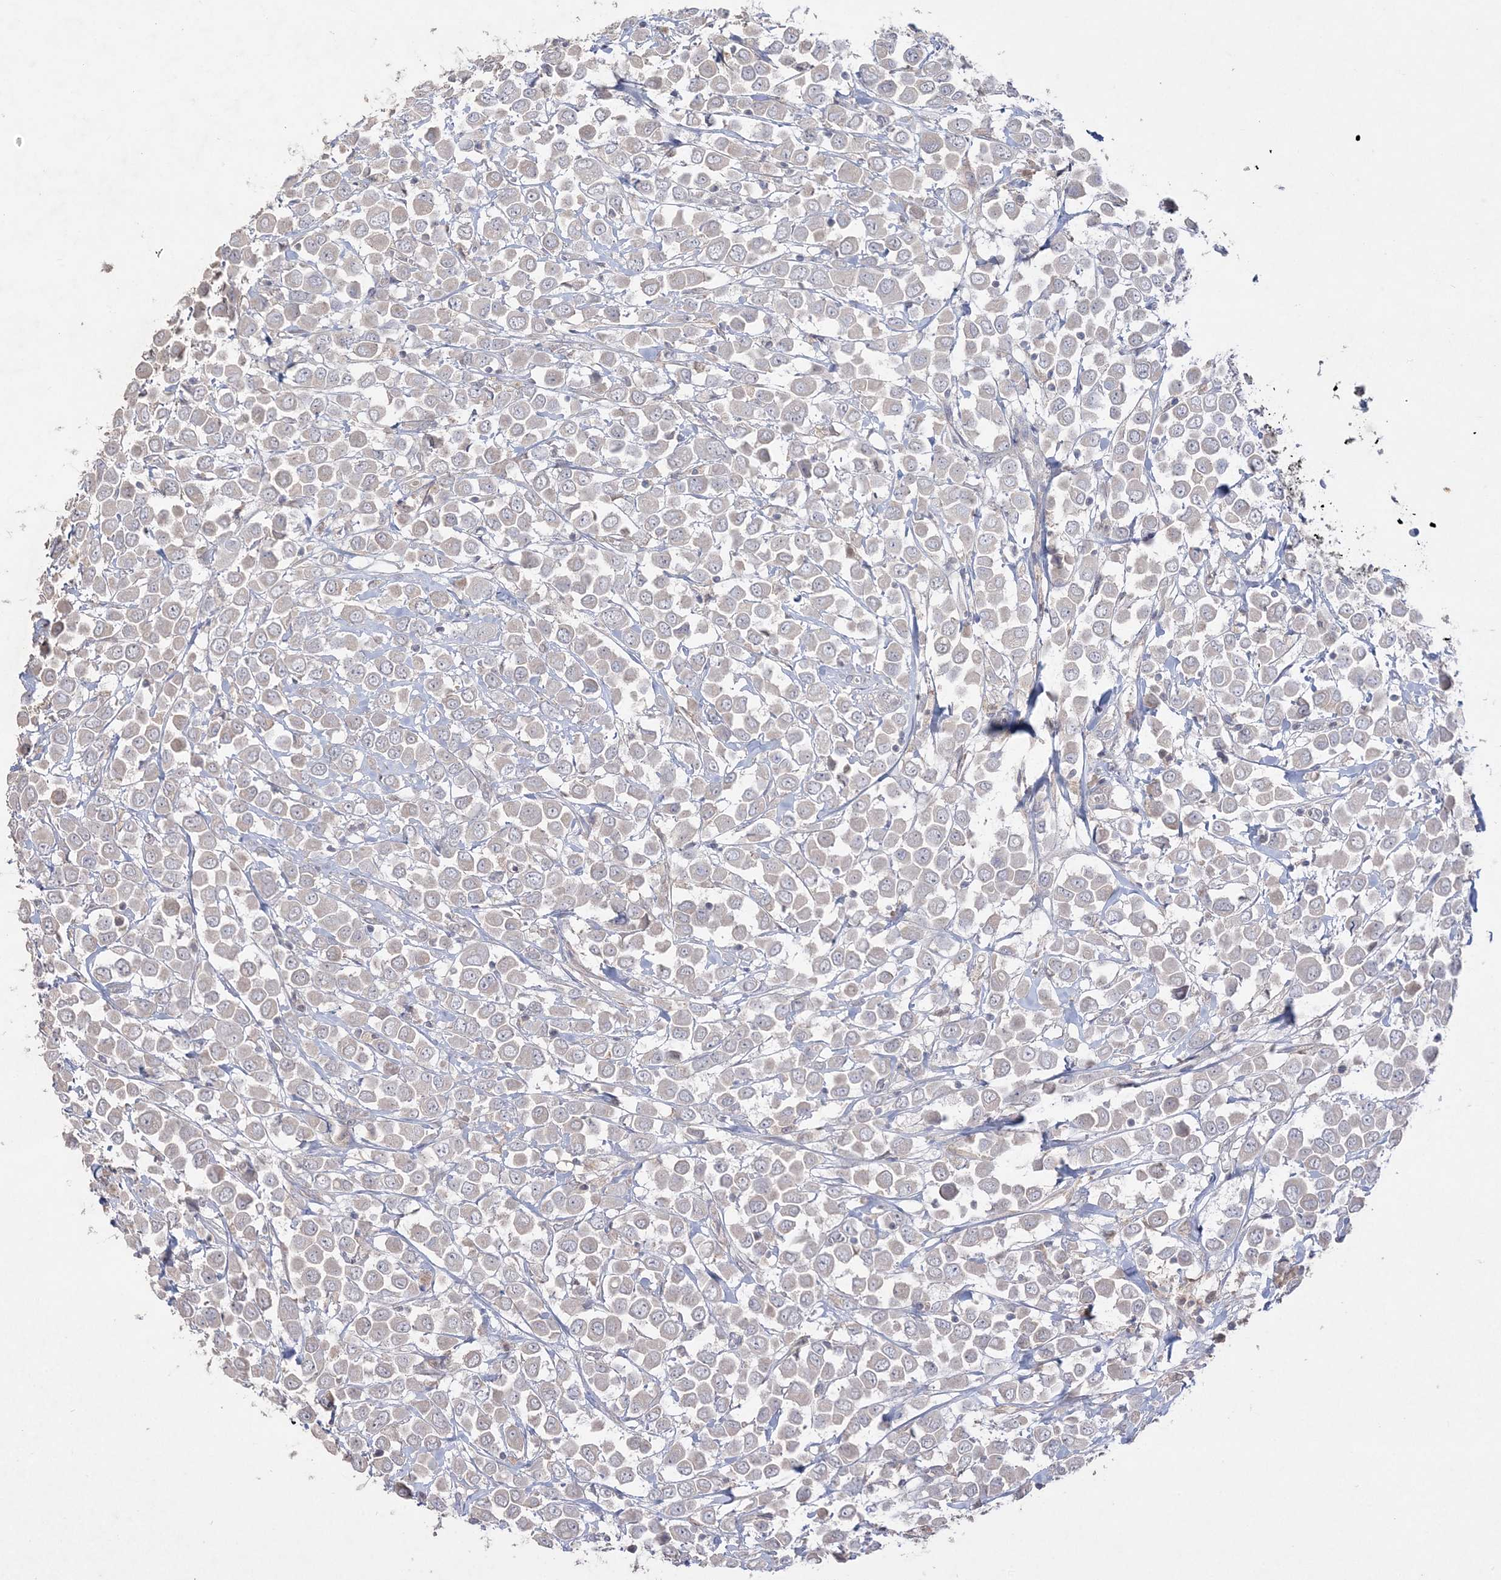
{"staining": {"intensity": "negative", "quantity": "none", "location": "none"}, "tissue": "breast cancer", "cell_type": "Tumor cells", "image_type": "cancer", "snomed": [{"axis": "morphology", "description": "Duct carcinoma"}, {"axis": "topography", "description": "Breast"}], "caption": "Breast intraductal carcinoma was stained to show a protein in brown. There is no significant positivity in tumor cells.", "gene": "SH3BP4", "patient": {"sex": "female", "age": 61}}